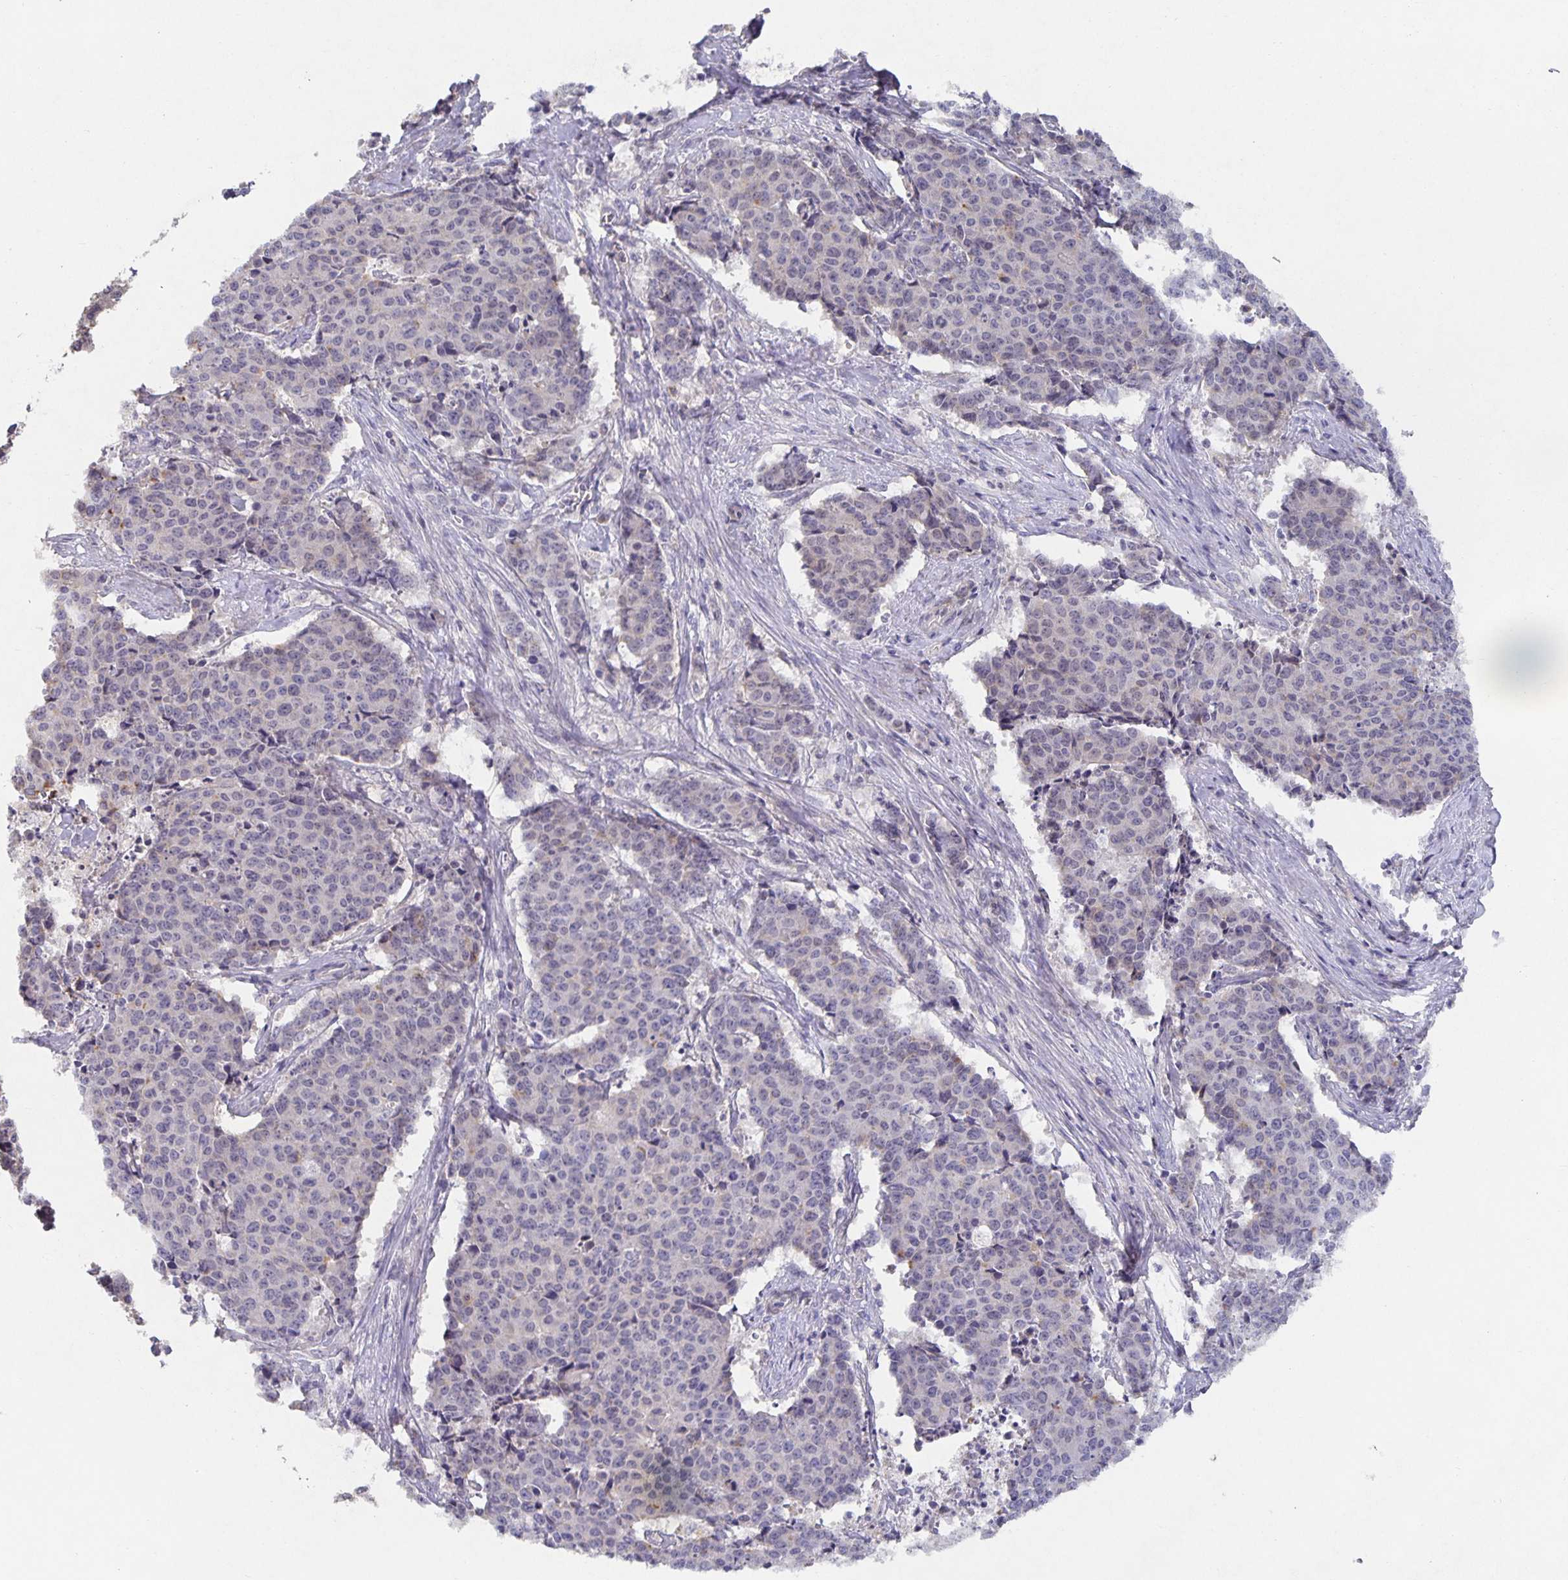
{"staining": {"intensity": "negative", "quantity": "none", "location": "none"}, "tissue": "cervical cancer", "cell_type": "Tumor cells", "image_type": "cancer", "snomed": [{"axis": "morphology", "description": "Squamous cell carcinoma, NOS"}, {"axis": "topography", "description": "Cervix"}], "caption": "An image of human cervical cancer is negative for staining in tumor cells.", "gene": "HEPN1", "patient": {"sex": "female", "age": 28}}